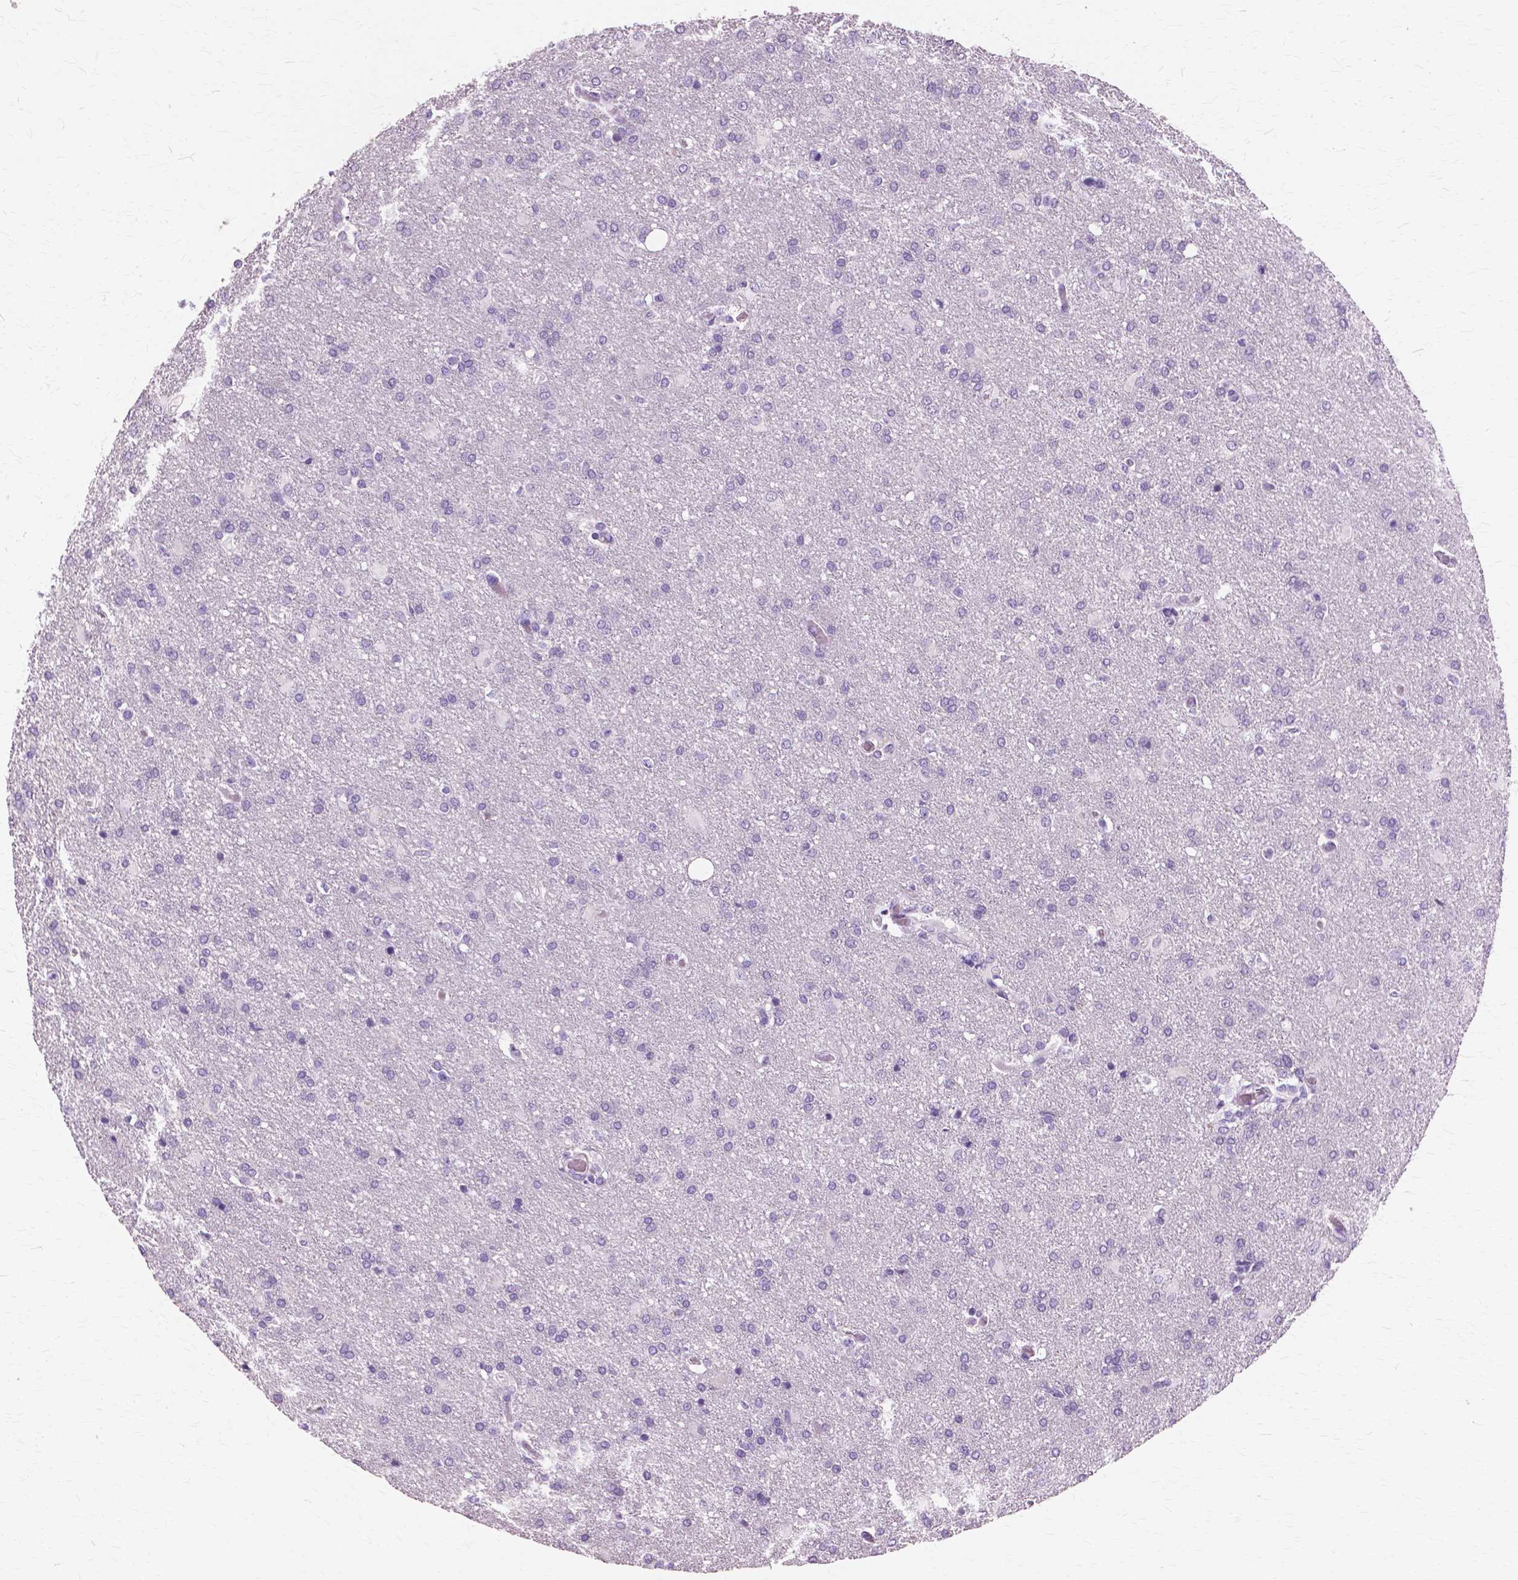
{"staining": {"intensity": "negative", "quantity": "none", "location": "none"}, "tissue": "glioma", "cell_type": "Tumor cells", "image_type": "cancer", "snomed": [{"axis": "morphology", "description": "Glioma, malignant, High grade"}, {"axis": "topography", "description": "Brain"}], "caption": "The micrograph shows no significant staining in tumor cells of glioma.", "gene": "SFTPD", "patient": {"sex": "male", "age": 68}}